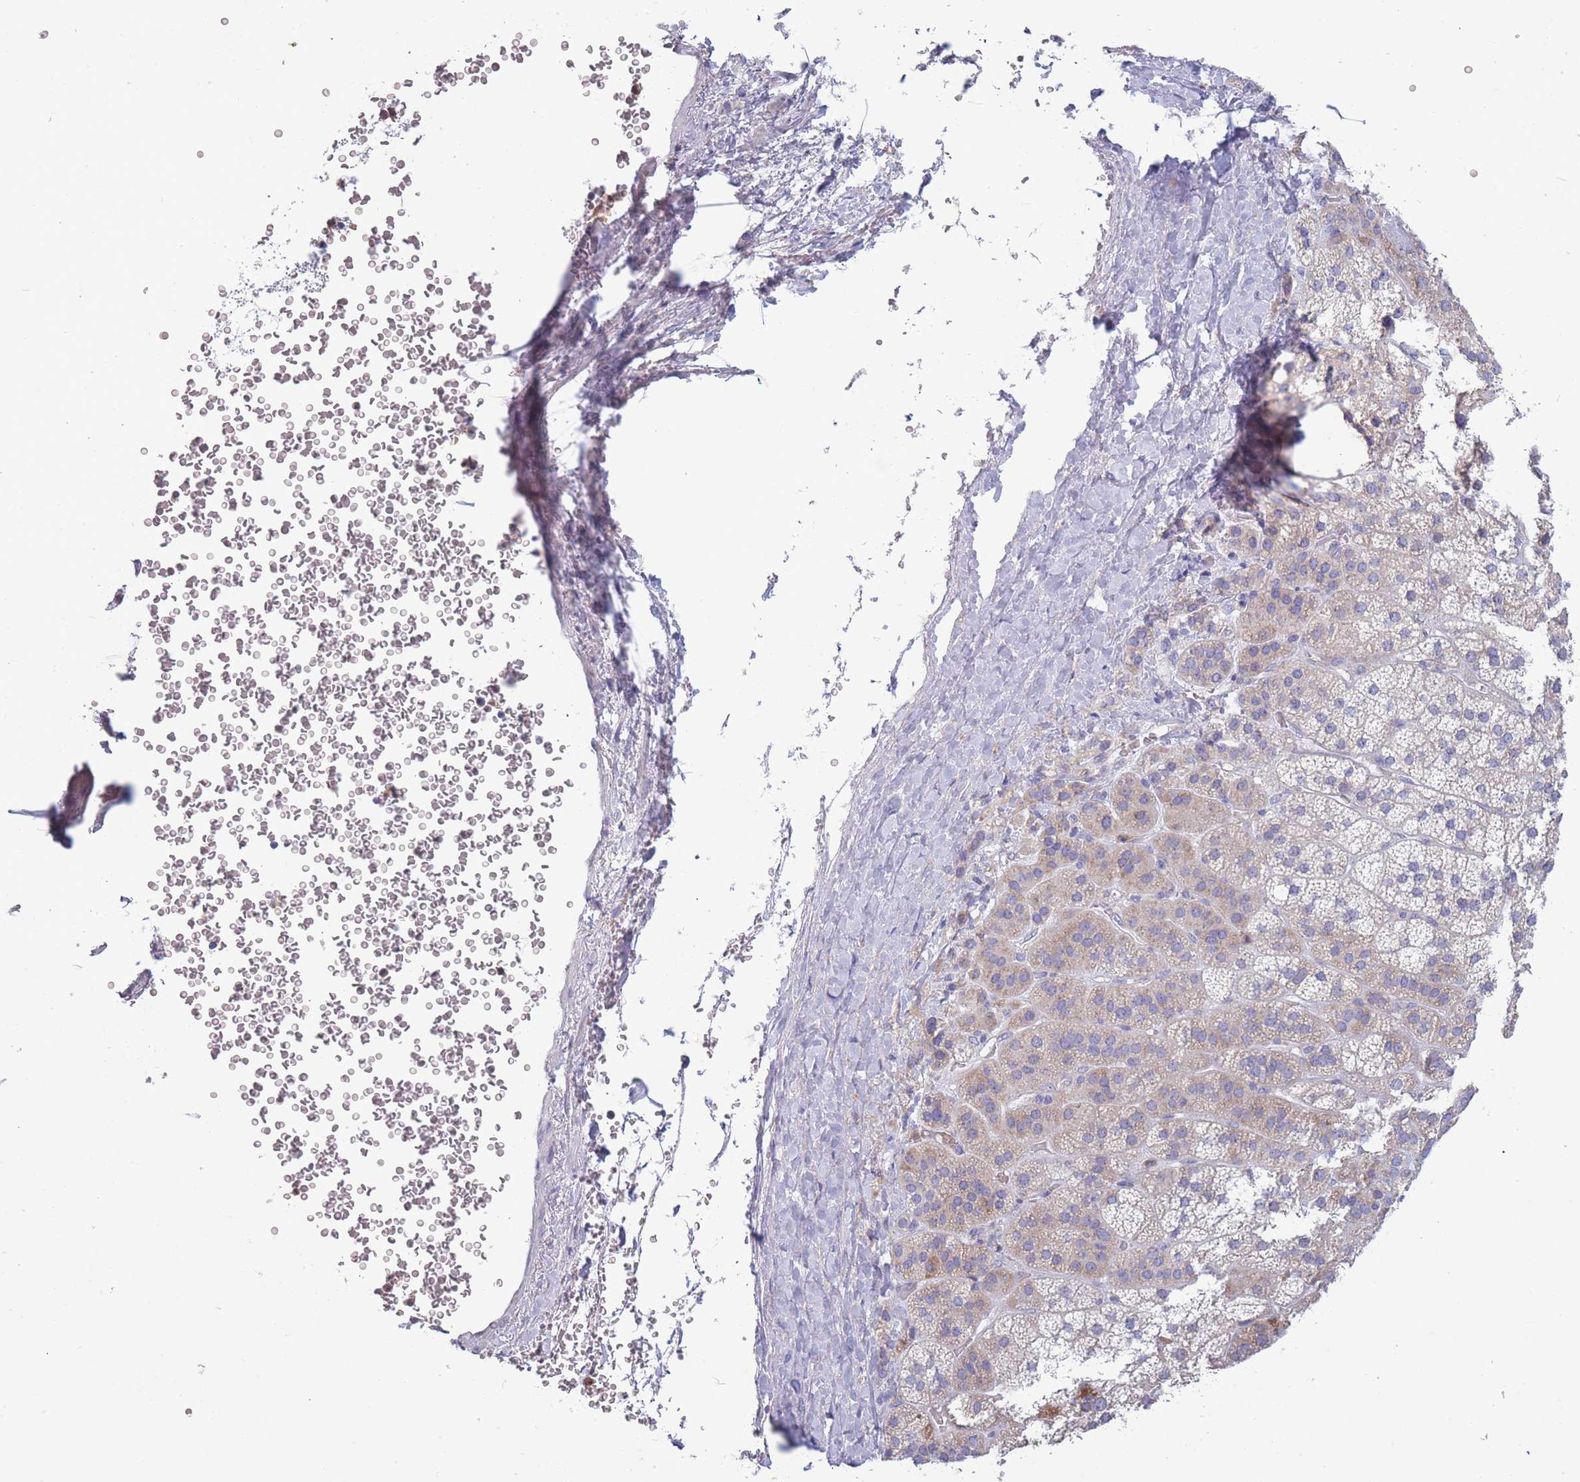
{"staining": {"intensity": "weak", "quantity": "<25%", "location": "cytoplasmic/membranous"}, "tissue": "adrenal gland", "cell_type": "Glandular cells", "image_type": "normal", "snomed": [{"axis": "morphology", "description": "Normal tissue, NOS"}, {"axis": "topography", "description": "Adrenal gland"}], "caption": "IHC of normal human adrenal gland demonstrates no positivity in glandular cells.", "gene": "NDUFAF6", "patient": {"sex": "female", "age": 70}}